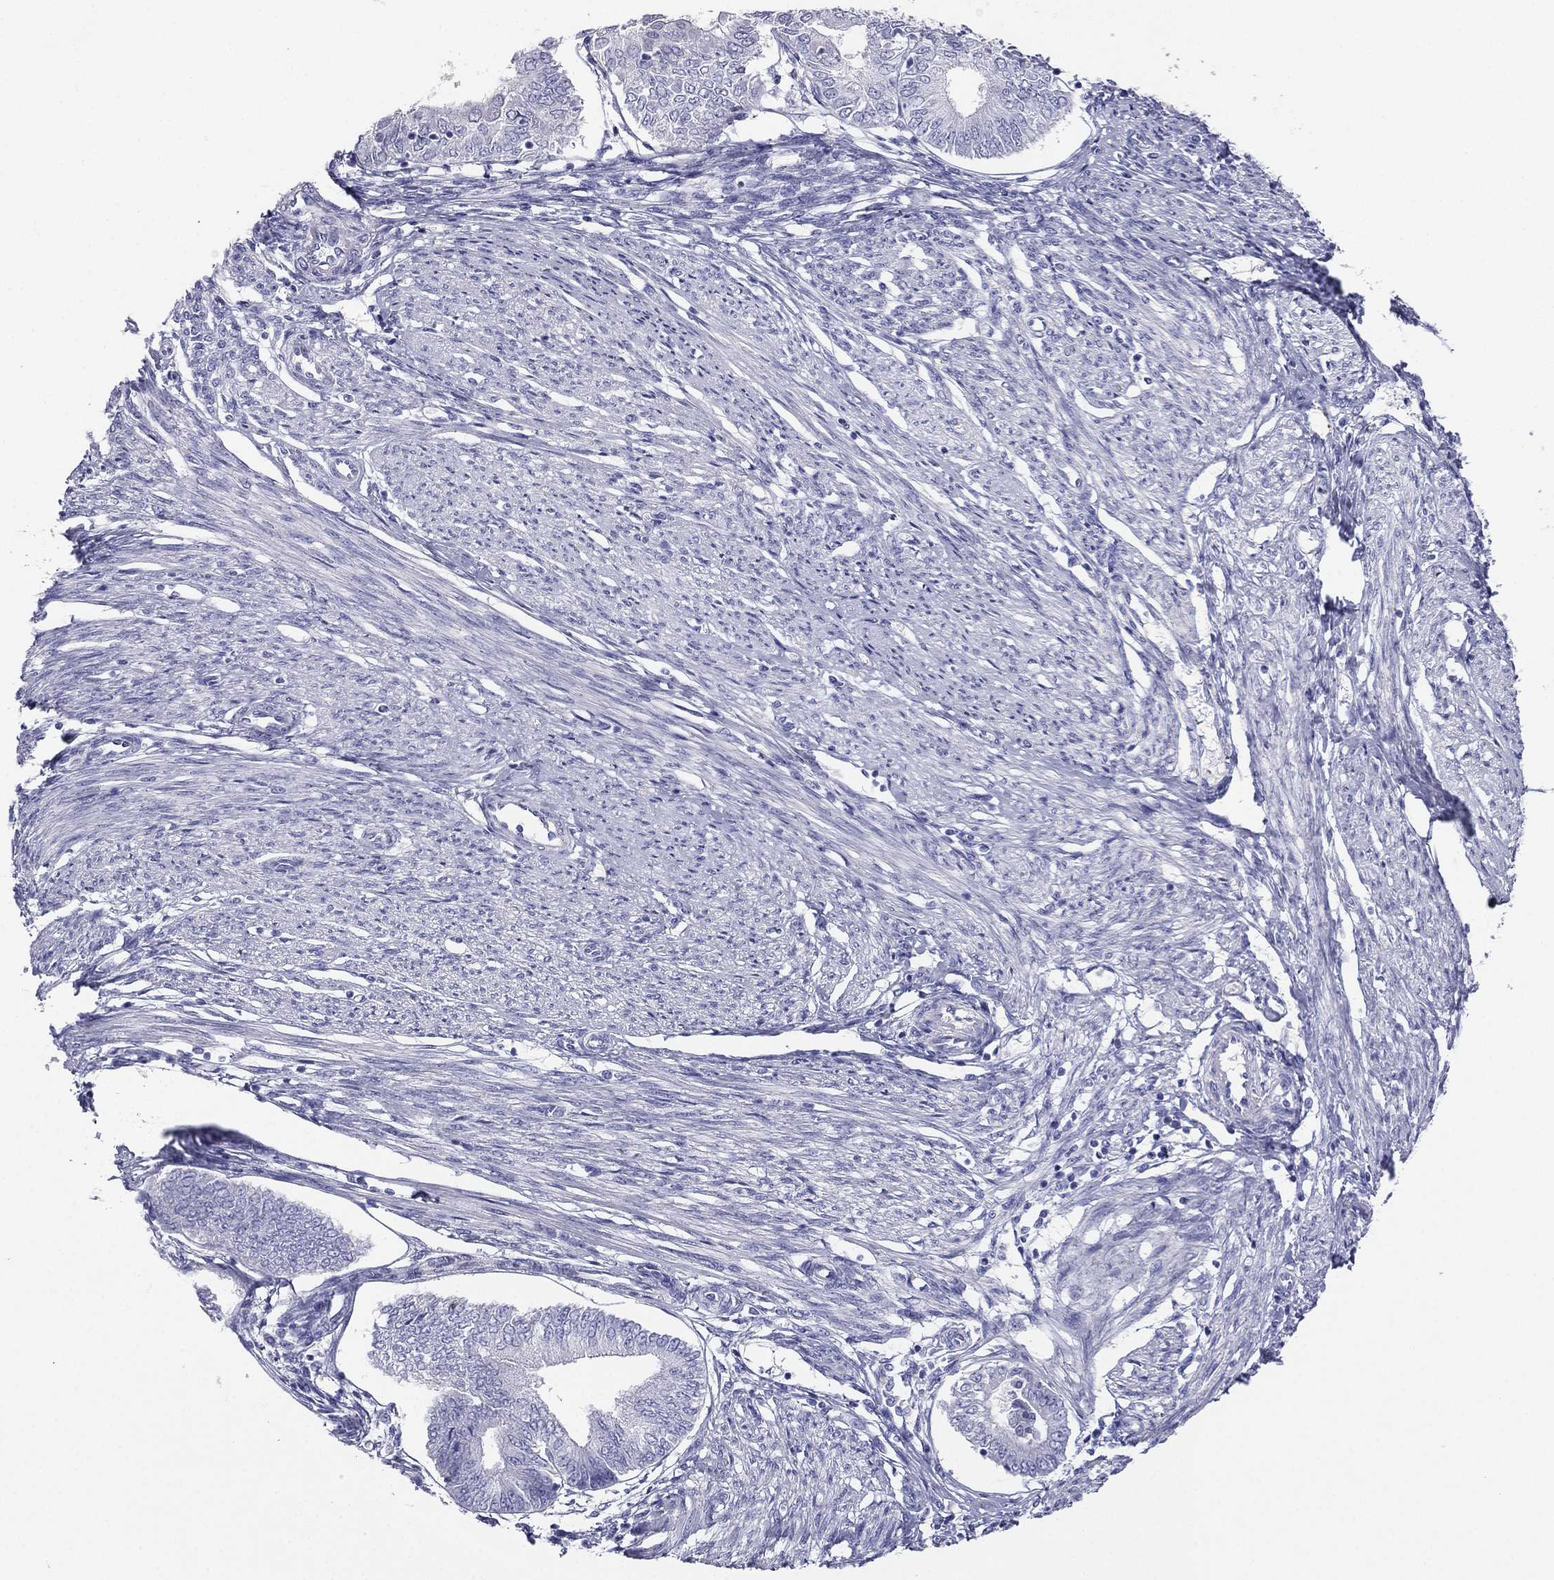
{"staining": {"intensity": "negative", "quantity": "none", "location": "none"}, "tissue": "endometrial cancer", "cell_type": "Tumor cells", "image_type": "cancer", "snomed": [{"axis": "morphology", "description": "Adenocarcinoma, NOS"}, {"axis": "topography", "description": "Endometrium"}], "caption": "Immunohistochemistry histopathology image of neoplastic tissue: human endometrial cancer (adenocarcinoma) stained with DAB reveals no significant protein staining in tumor cells.", "gene": "ALOXE3", "patient": {"sex": "female", "age": 68}}